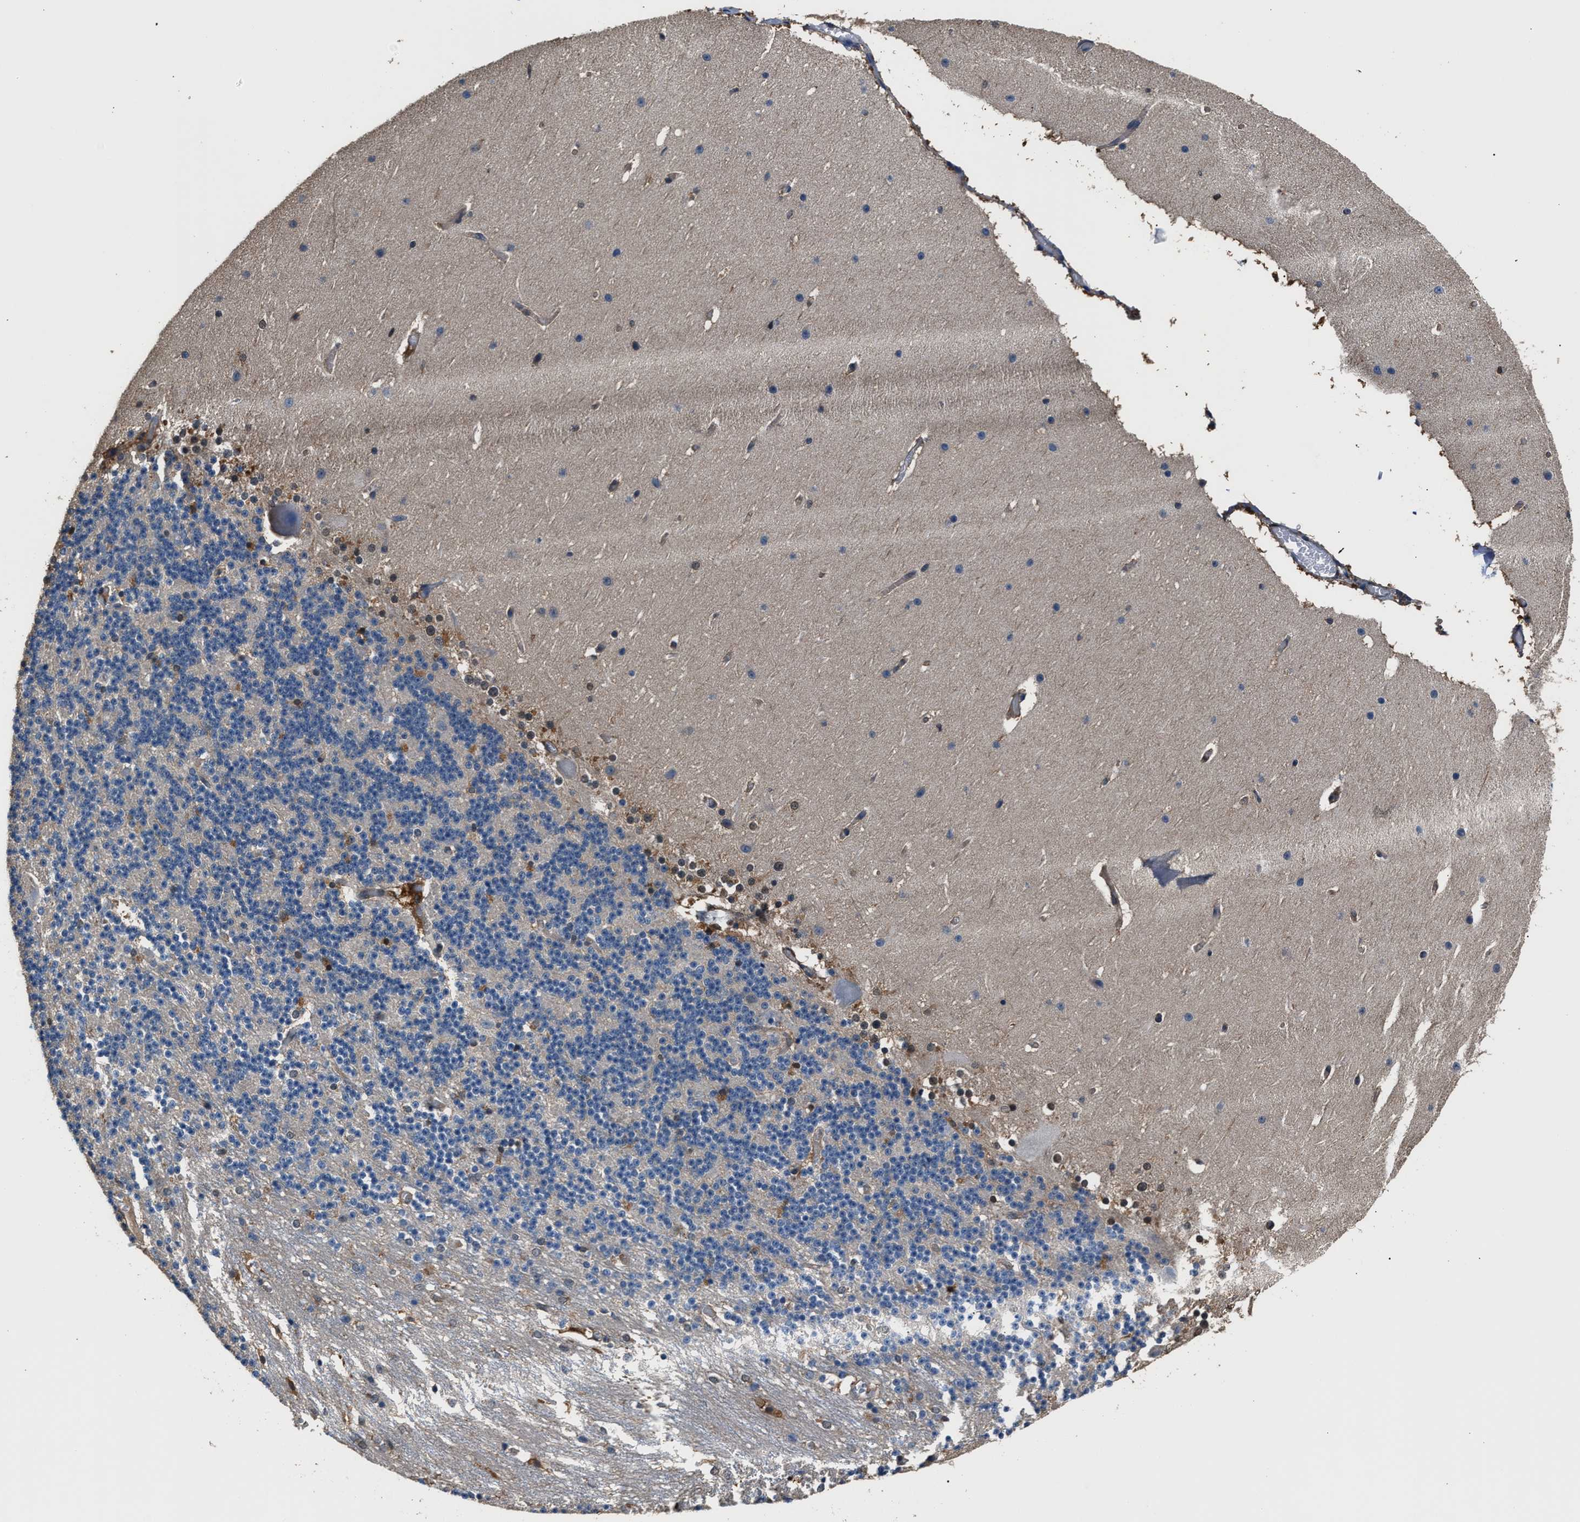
{"staining": {"intensity": "negative", "quantity": "none", "location": "none"}, "tissue": "cerebellum", "cell_type": "Cells in granular layer", "image_type": "normal", "snomed": [{"axis": "morphology", "description": "Normal tissue, NOS"}, {"axis": "topography", "description": "Cerebellum"}], "caption": "IHC of benign human cerebellum demonstrates no staining in cells in granular layer. The staining was performed using DAB (3,3'-diaminobenzidine) to visualize the protein expression in brown, while the nuclei were stained in blue with hematoxylin (Magnification: 20x).", "gene": "GSTP1", "patient": {"sex": "female", "age": 19}}